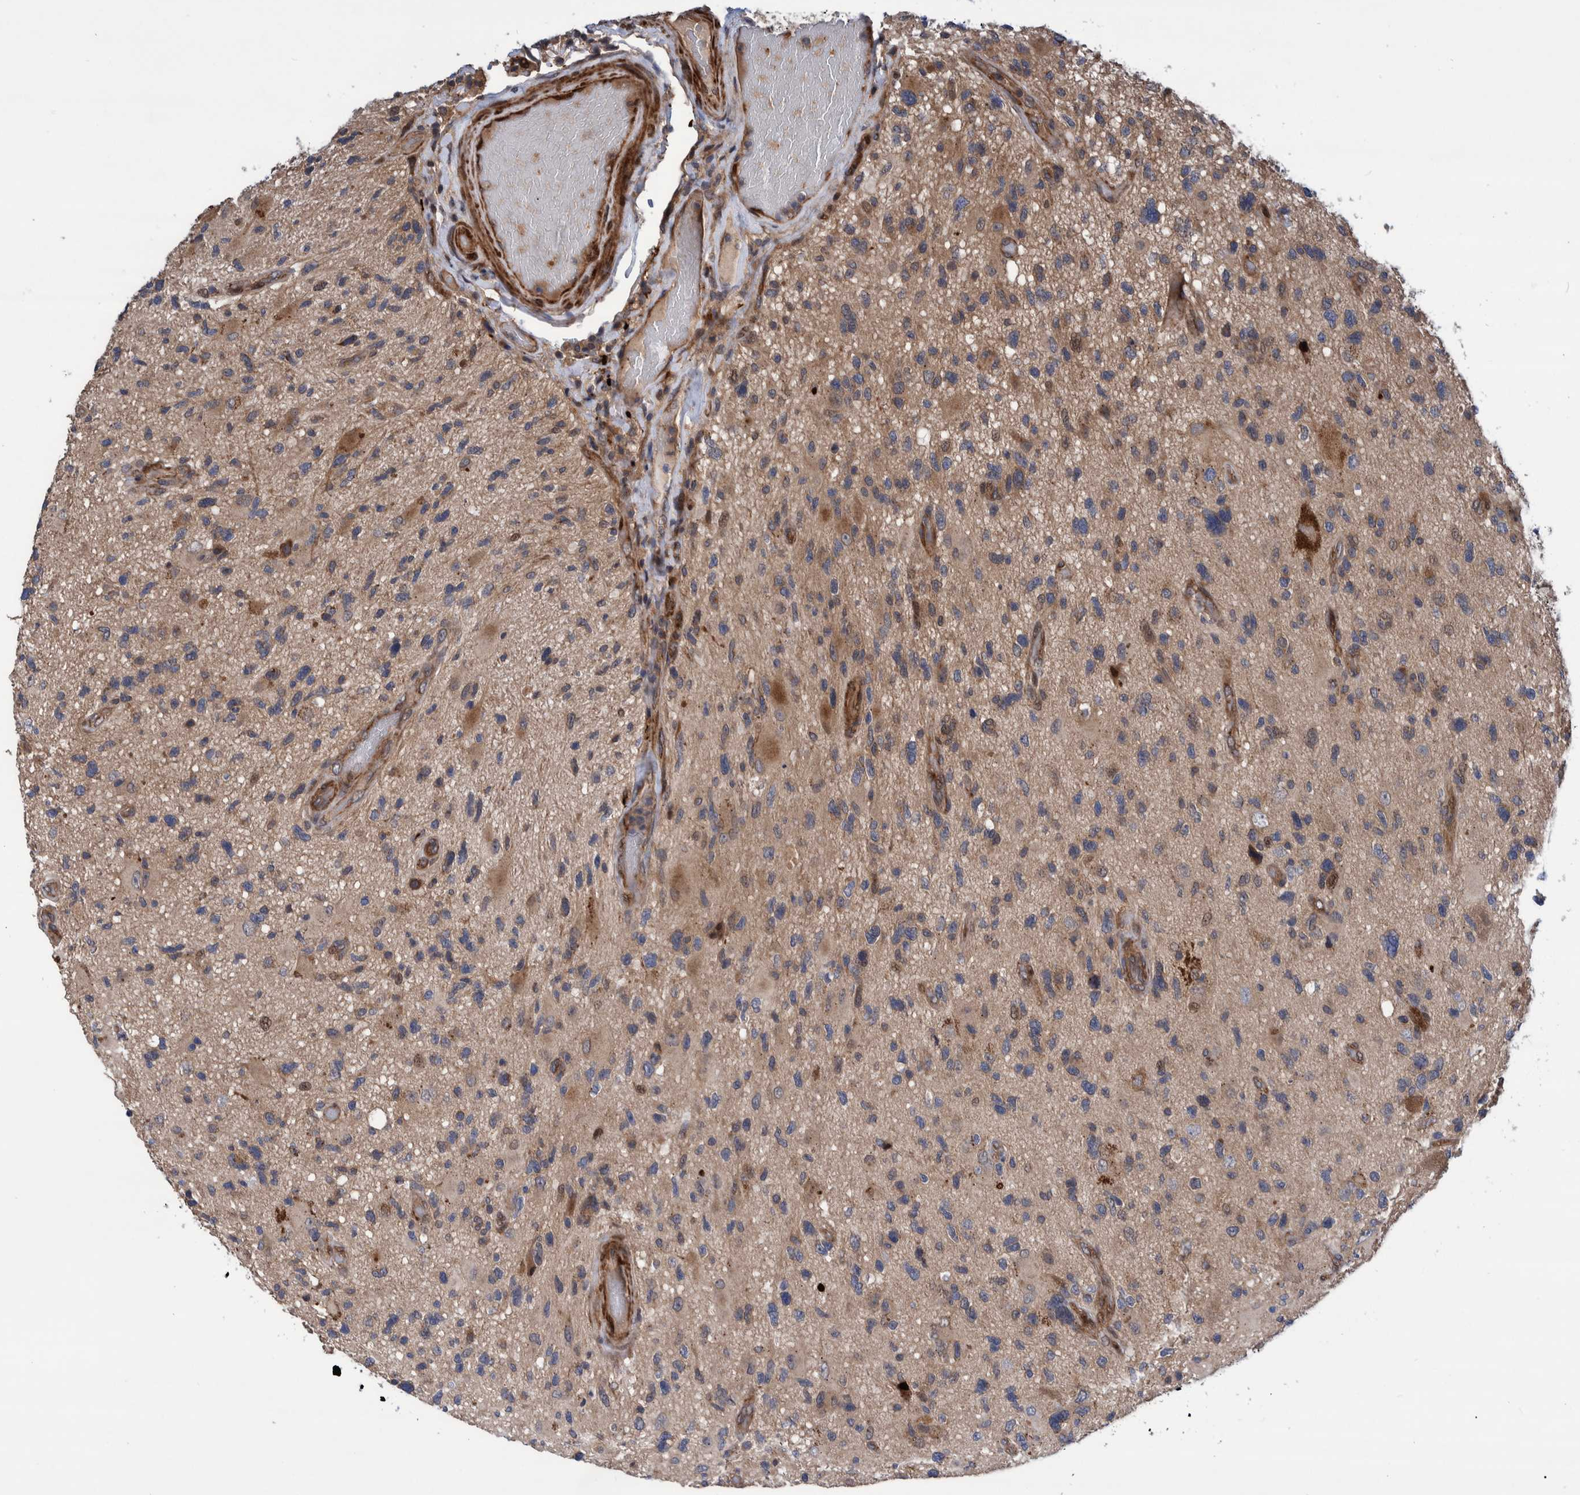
{"staining": {"intensity": "moderate", "quantity": ">75%", "location": "cytoplasmic/membranous"}, "tissue": "glioma", "cell_type": "Tumor cells", "image_type": "cancer", "snomed": [{"axis": "morphology", "description": "Glioma, malignant, High grade"}, {"axis": "topography", "description": "Brain"}], "caption": "Human glioma stained with a protein marker demonstrates moderate staining in tumor cells.", "gene": "GRPEL2", "patient": {"sex": "male", "age": 33}}